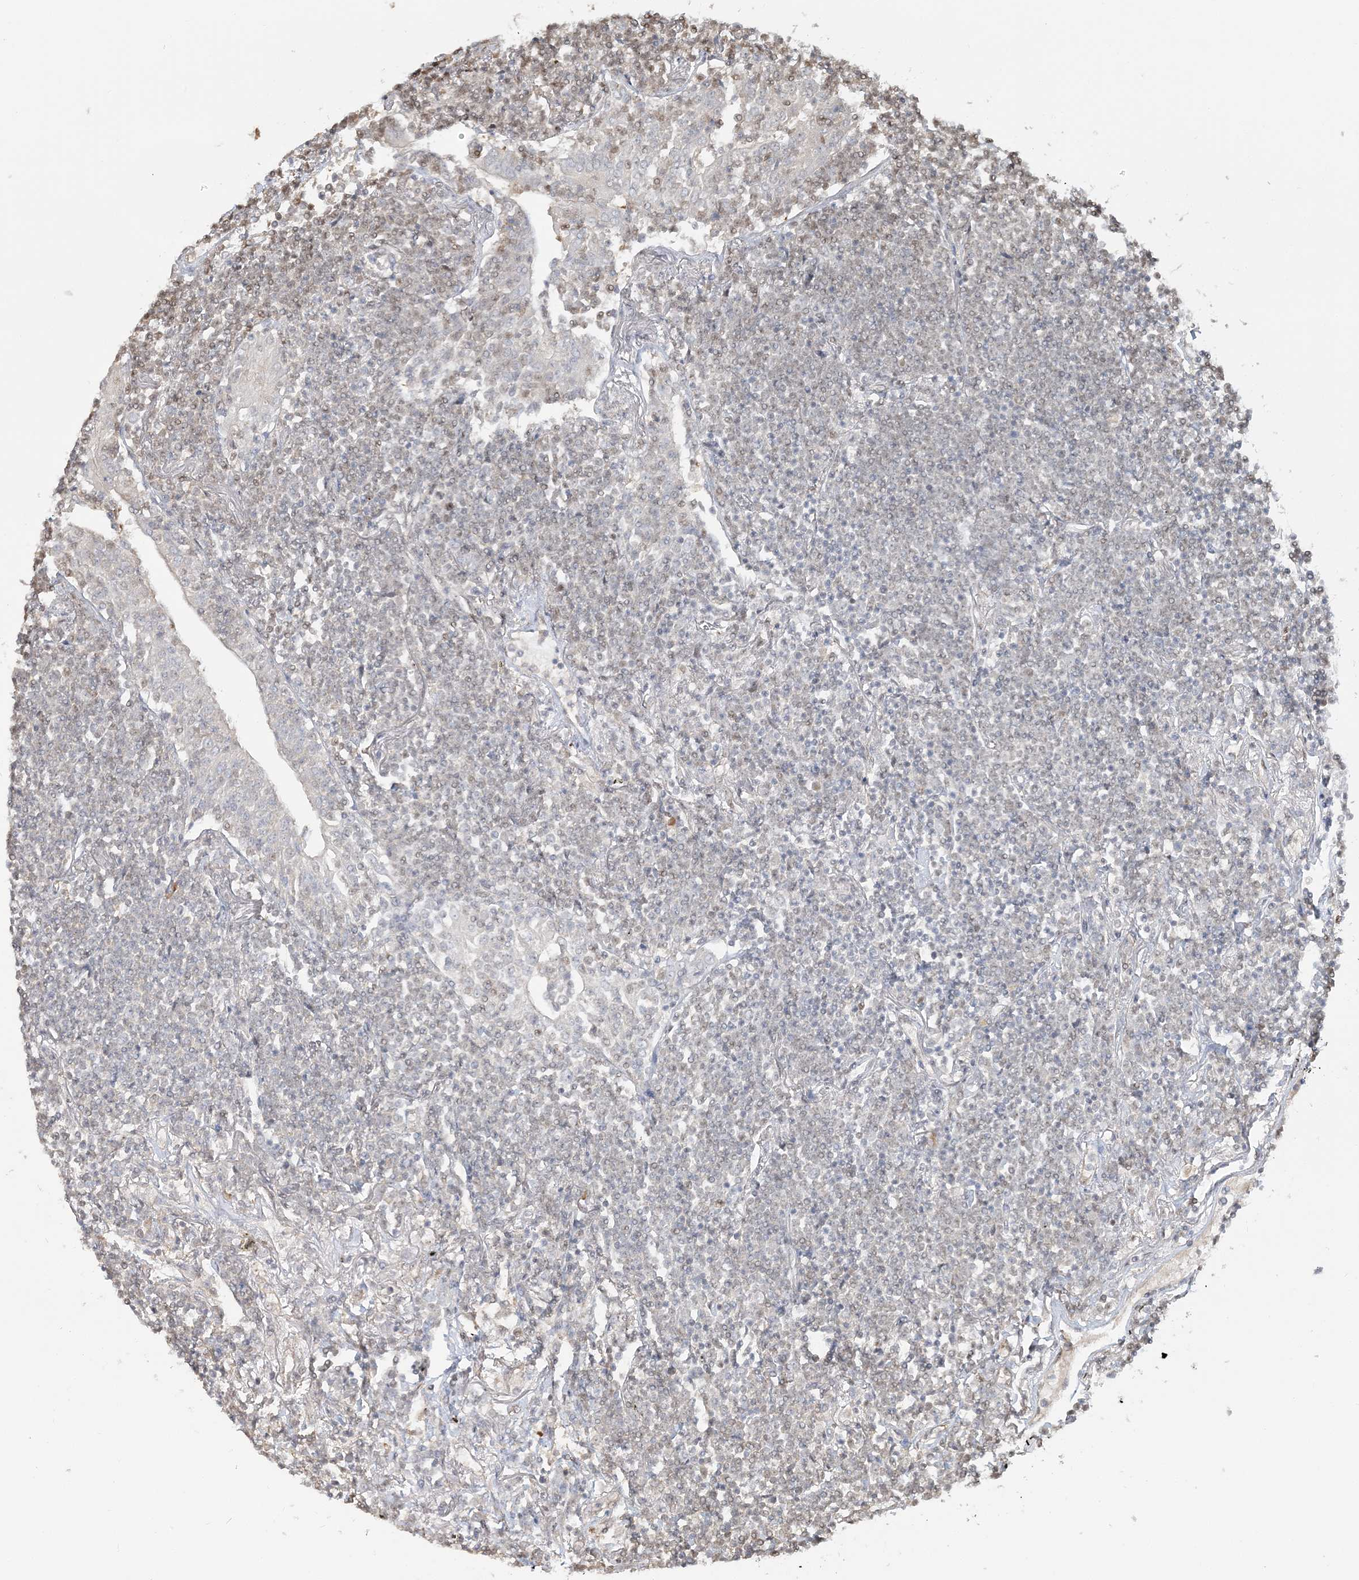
{"staining": {"intensity": "negative", "quantity": "none", "location": "none"}, "tissue": "lymphoma", "cell_type": "Tumor cells", "image_type": "cancer", "snomed": [{"axis": "morphology", "description": "Malignant lymphoma, non-Hodgkin's type, Low grade"}, {"axis": "topography", "description": "Lung"}], "caption": "Tumor cells show no significant protein expression in lymphoma.", "gene": "SUMO2", "patient": {"sex": "female", "age": 71}}